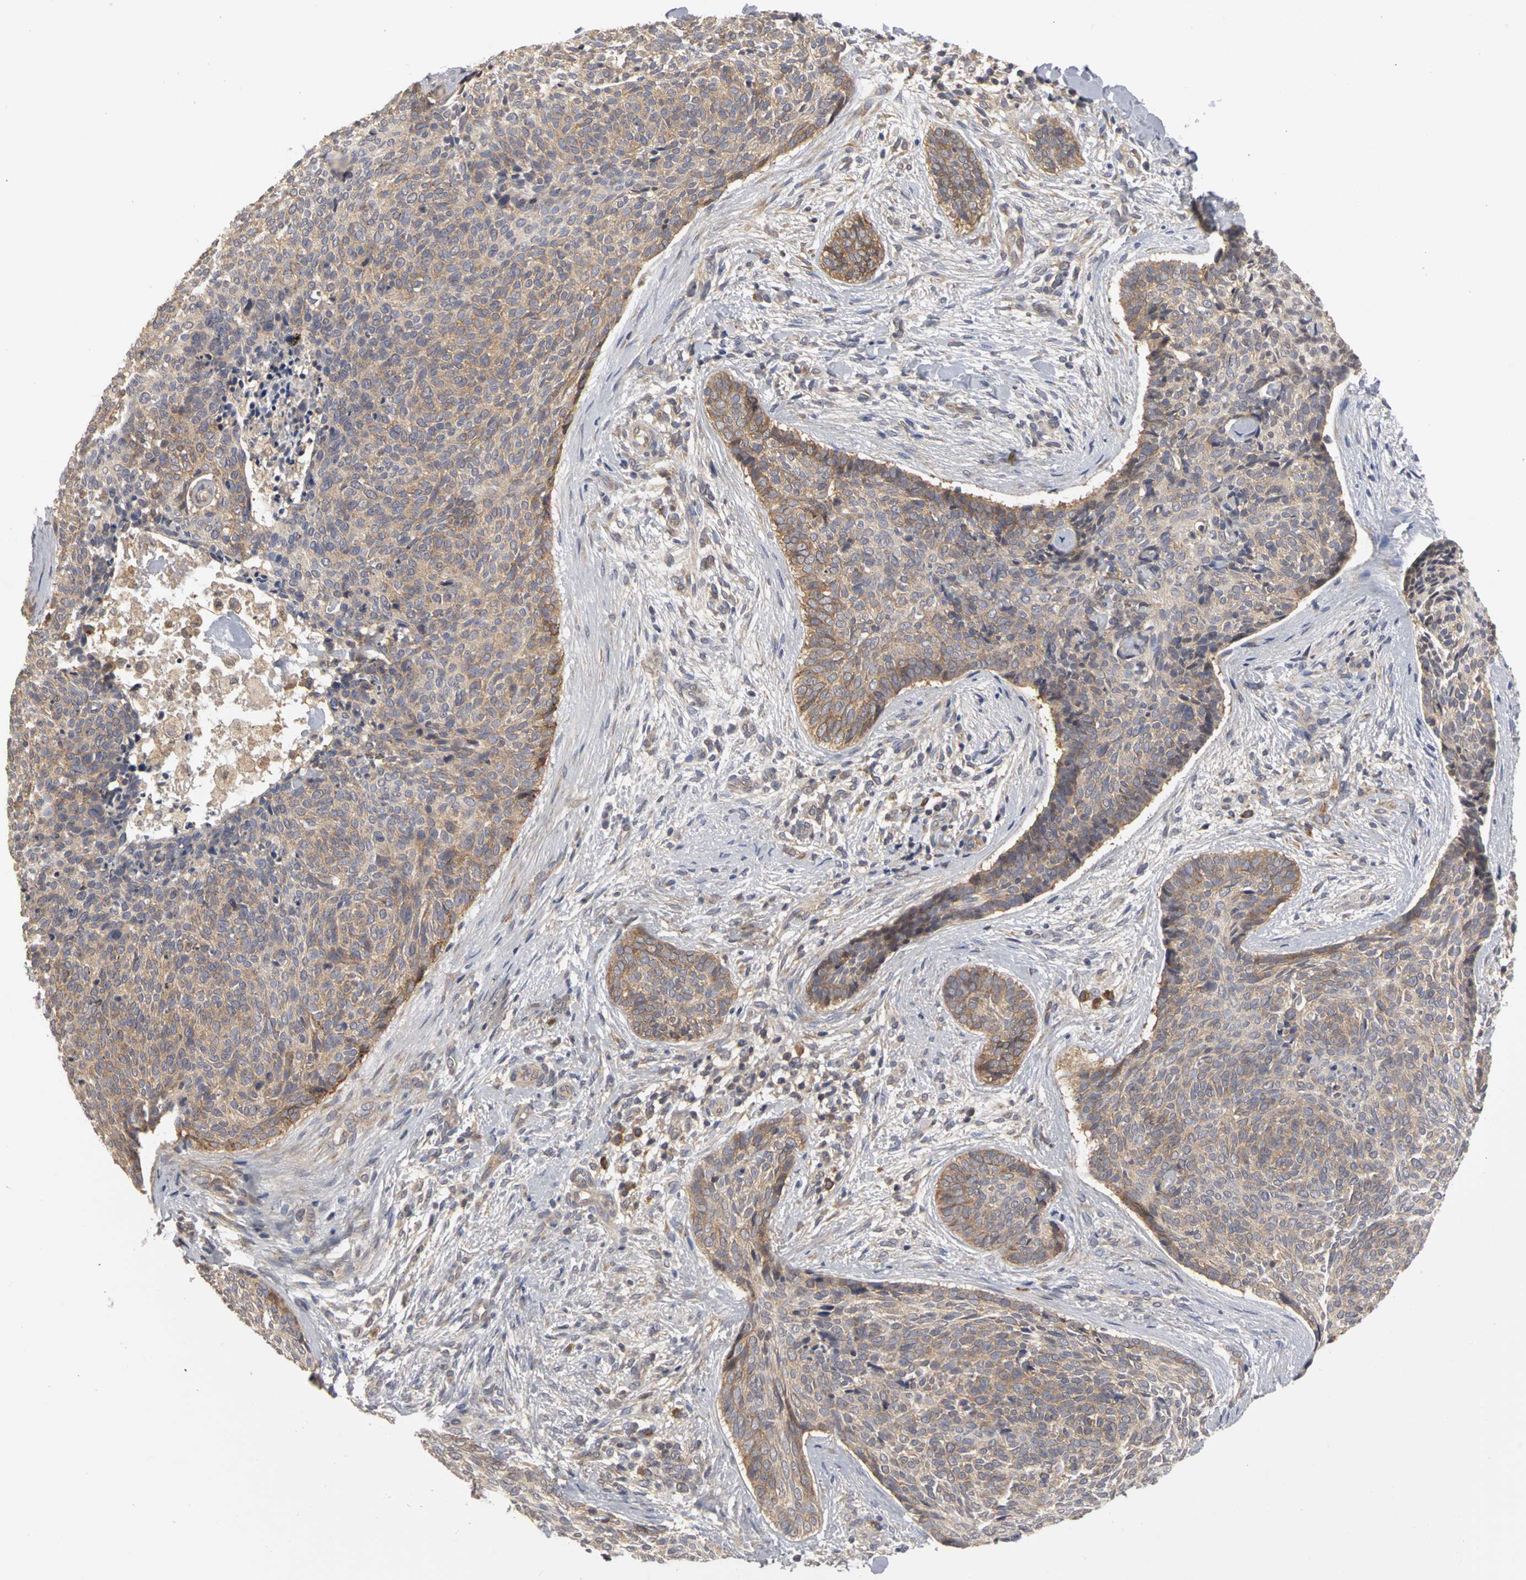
{"staining": {"intensity": "moderate", "quantity": "25%-75%", "location": "cytoplasmic/membranous"}, "tissue": "skin cancer", "cell_type": "Tumor cells", "image_type": "cancer", "snomed": [{"axis": "morphology", "description": "Normal tissue, NOS"}, {"axis": "morphology", "description": "Basal cell carcinoma"}, {"axis": "topography", "description": "Skin"}], "caption": "There is medium levels of moderate cytoplasmic/membranous expression in tumor cells of skin cancer, as demonstrated by immunohistochemical staining (brown color).", "gene": "IRAK1", "patient": {"sex": "female", "age": 57}}